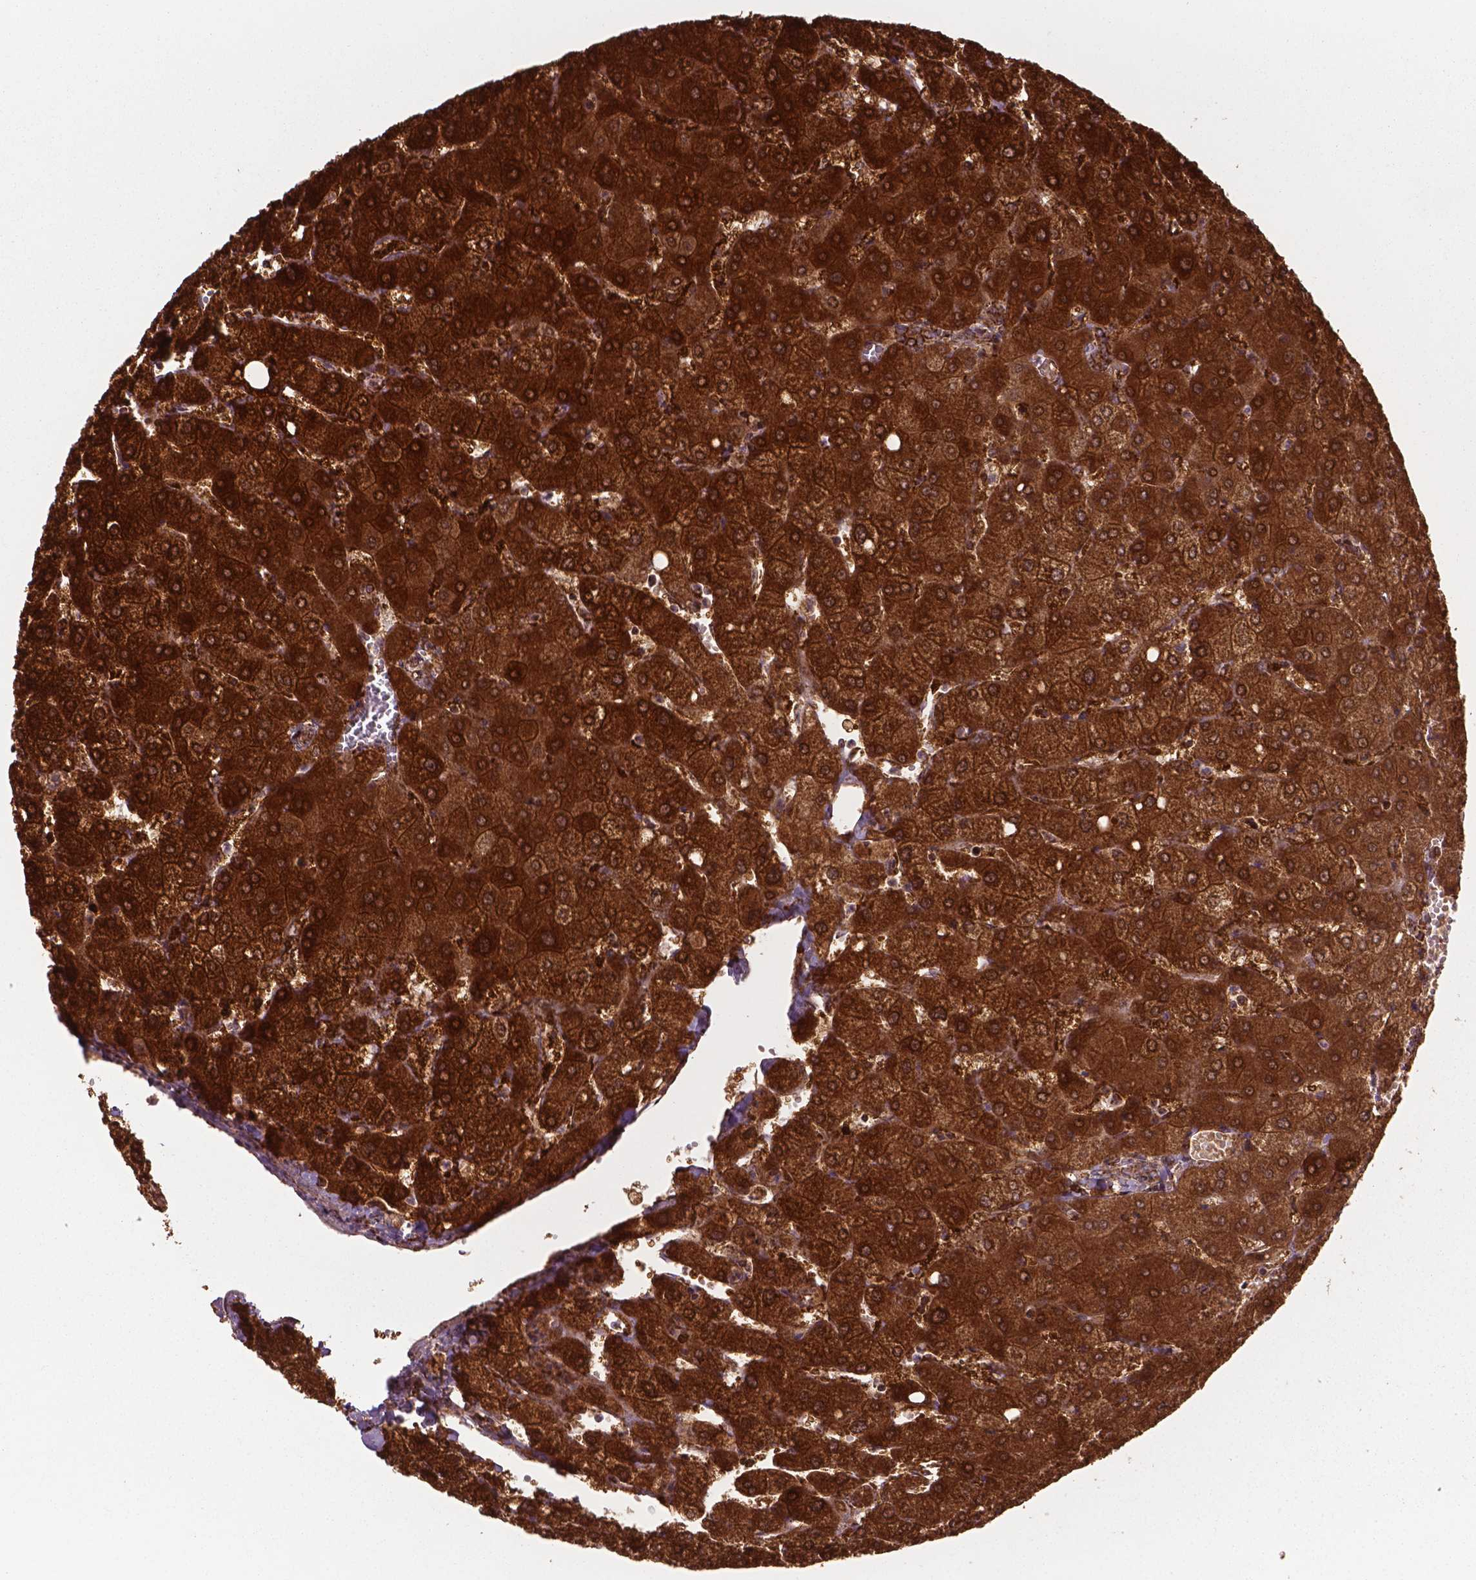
{"staining": {"intensity": "moderate", "quantity": ">75%", "location": "cytoplasmic/membranous"}, "tissue": "liver", "cell_type": "Cholangiocytes", "image_type": "normal", "snomed": [{"axis": "morphology", "description": "Normal tissue, NOS"}, {"axis": "topography", "description": "Liver"}], "caption": "Immunohistochemical staining of unremarkable liver shows >75% levels of moderate cytoplasmic/membranous protein staining in about >75% of cholangiocytes. The protein of interest is stained brown, and the nuclei are stained in blue (DAB (3,3'-diaminobenzidine) IHC with brightfield microscopy, high magnification).", "gene": "HS3ST3A1", "patient": {"sex": "female", "age": 54}}